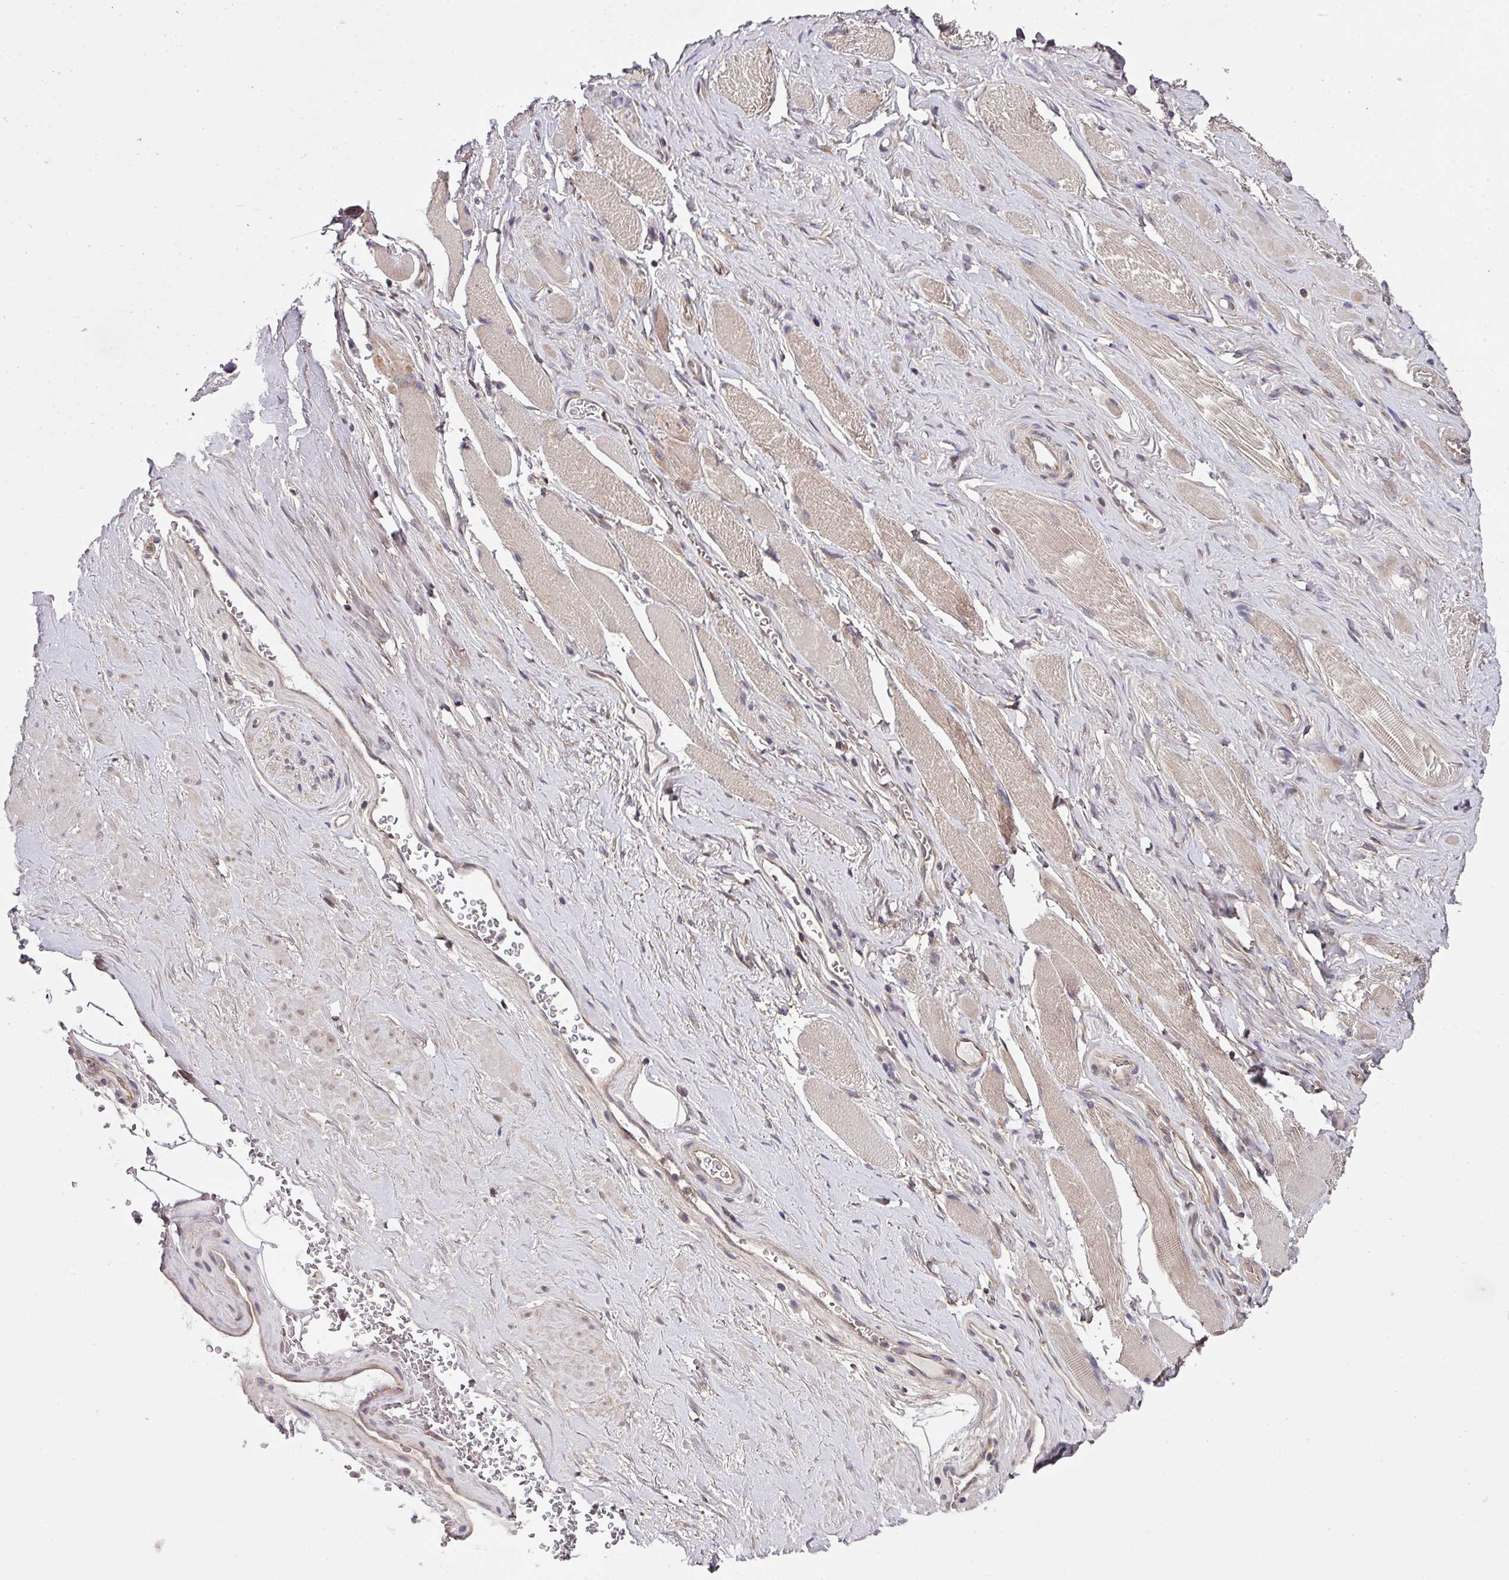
{"staining": {"intensity": "negative", "quantity": "none", "location": "none"}, "tissue": "adipose tissue", "cell_type": "Adipocytes", "image_type": "normal", "snomed": [{"axis": "morphology", "description": "Normal tissue, NOS"}, {"axis": "topography", "description": "Prostate"}, {"axis": "topography", "description": "Peripheral nerve tissue"}], "caption": "A histopathology image of human adipose tissue is negative for staining in adipocytes. Brightfield microscopy of immunohistochemistry stained with DAB (3,3'-diaminobenzidine) (brown) and hematoxylin (blue), captured at high magnification.", "gene": "CAMLG", "patient": {"sex": "male", "age": 61}}